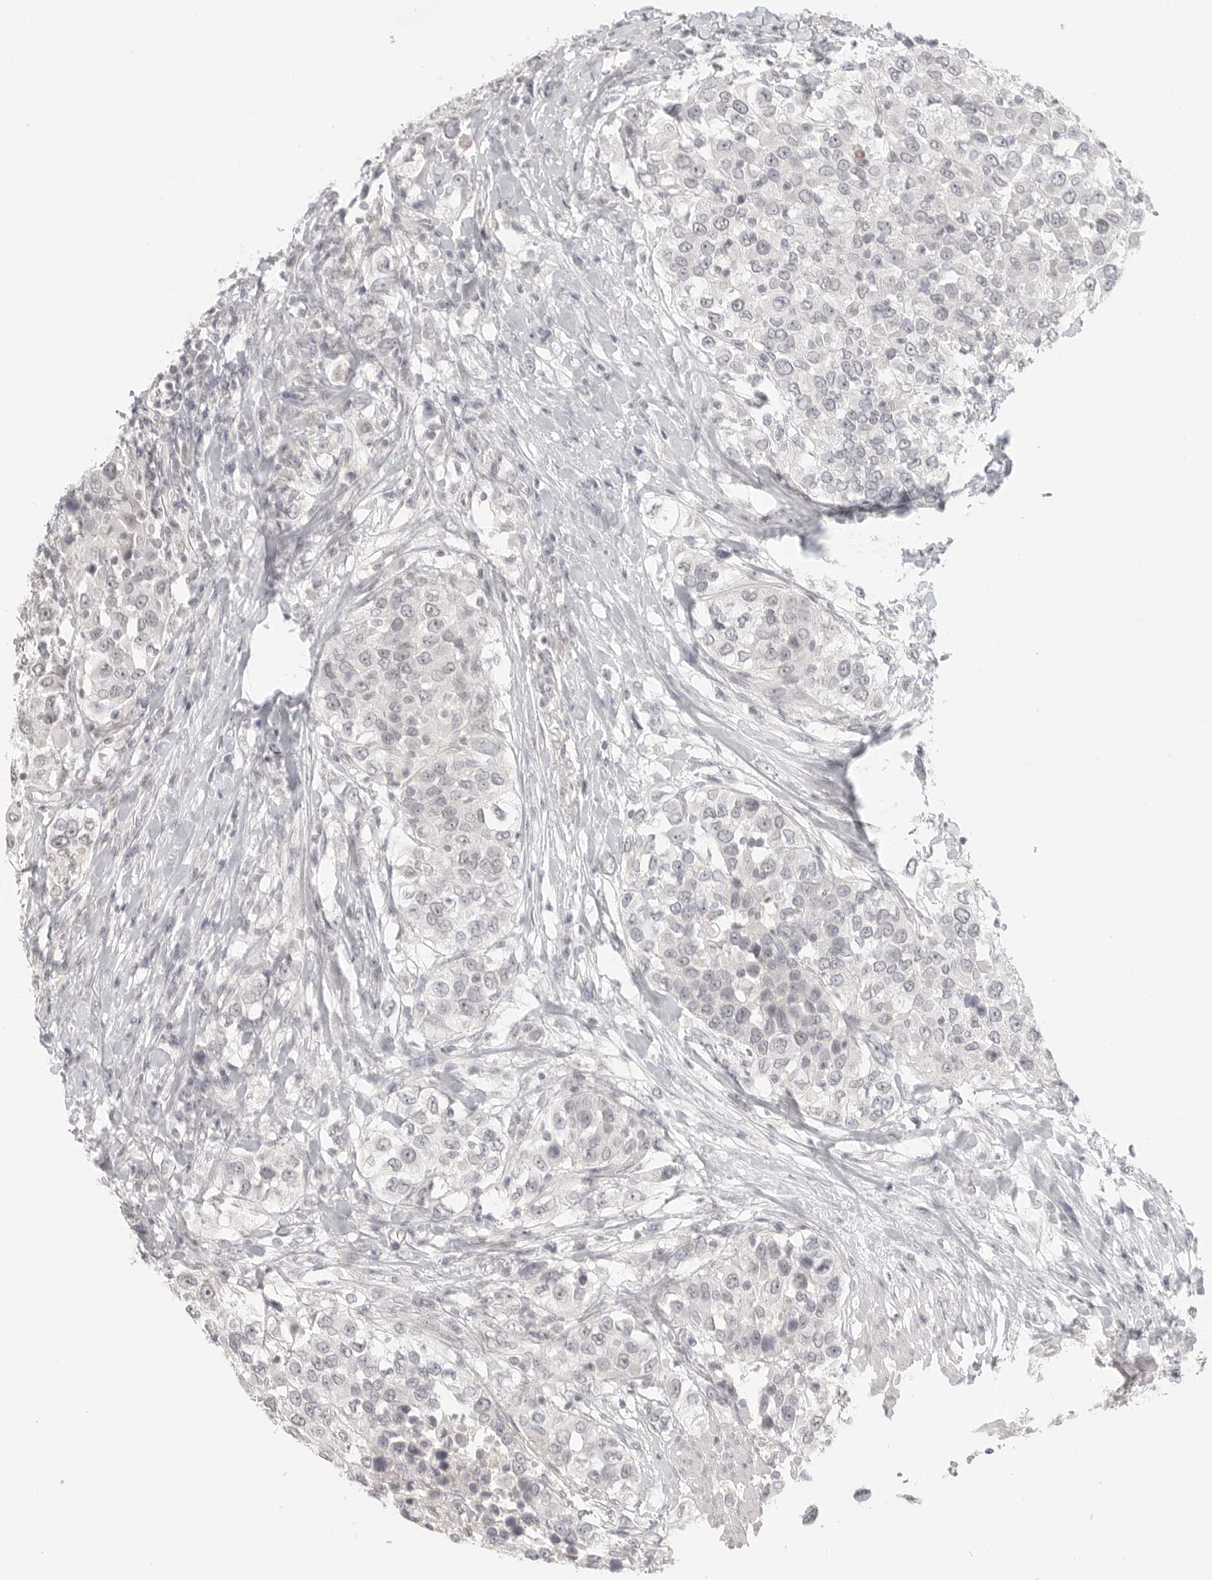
{"staining": {"intensity": "negative", "quantity": "none", "location": "none"}, "tissue": "urothelial cancer", "cell_type": "Tumor cells", "image_type": "cancer", "snomed": [{"axis": "morphology", "description": "Urothelial carcinoma, High grade"}, {"axis": "topography", "description": "Urinary bladder"}], "caption": "The immunohistochemistry histopathology image has no significant staining in tumor cells of high-grade urothelial carcinoma tissue.", "gene": "KLK11", "patient": {"sex": "female", "age": 80}}